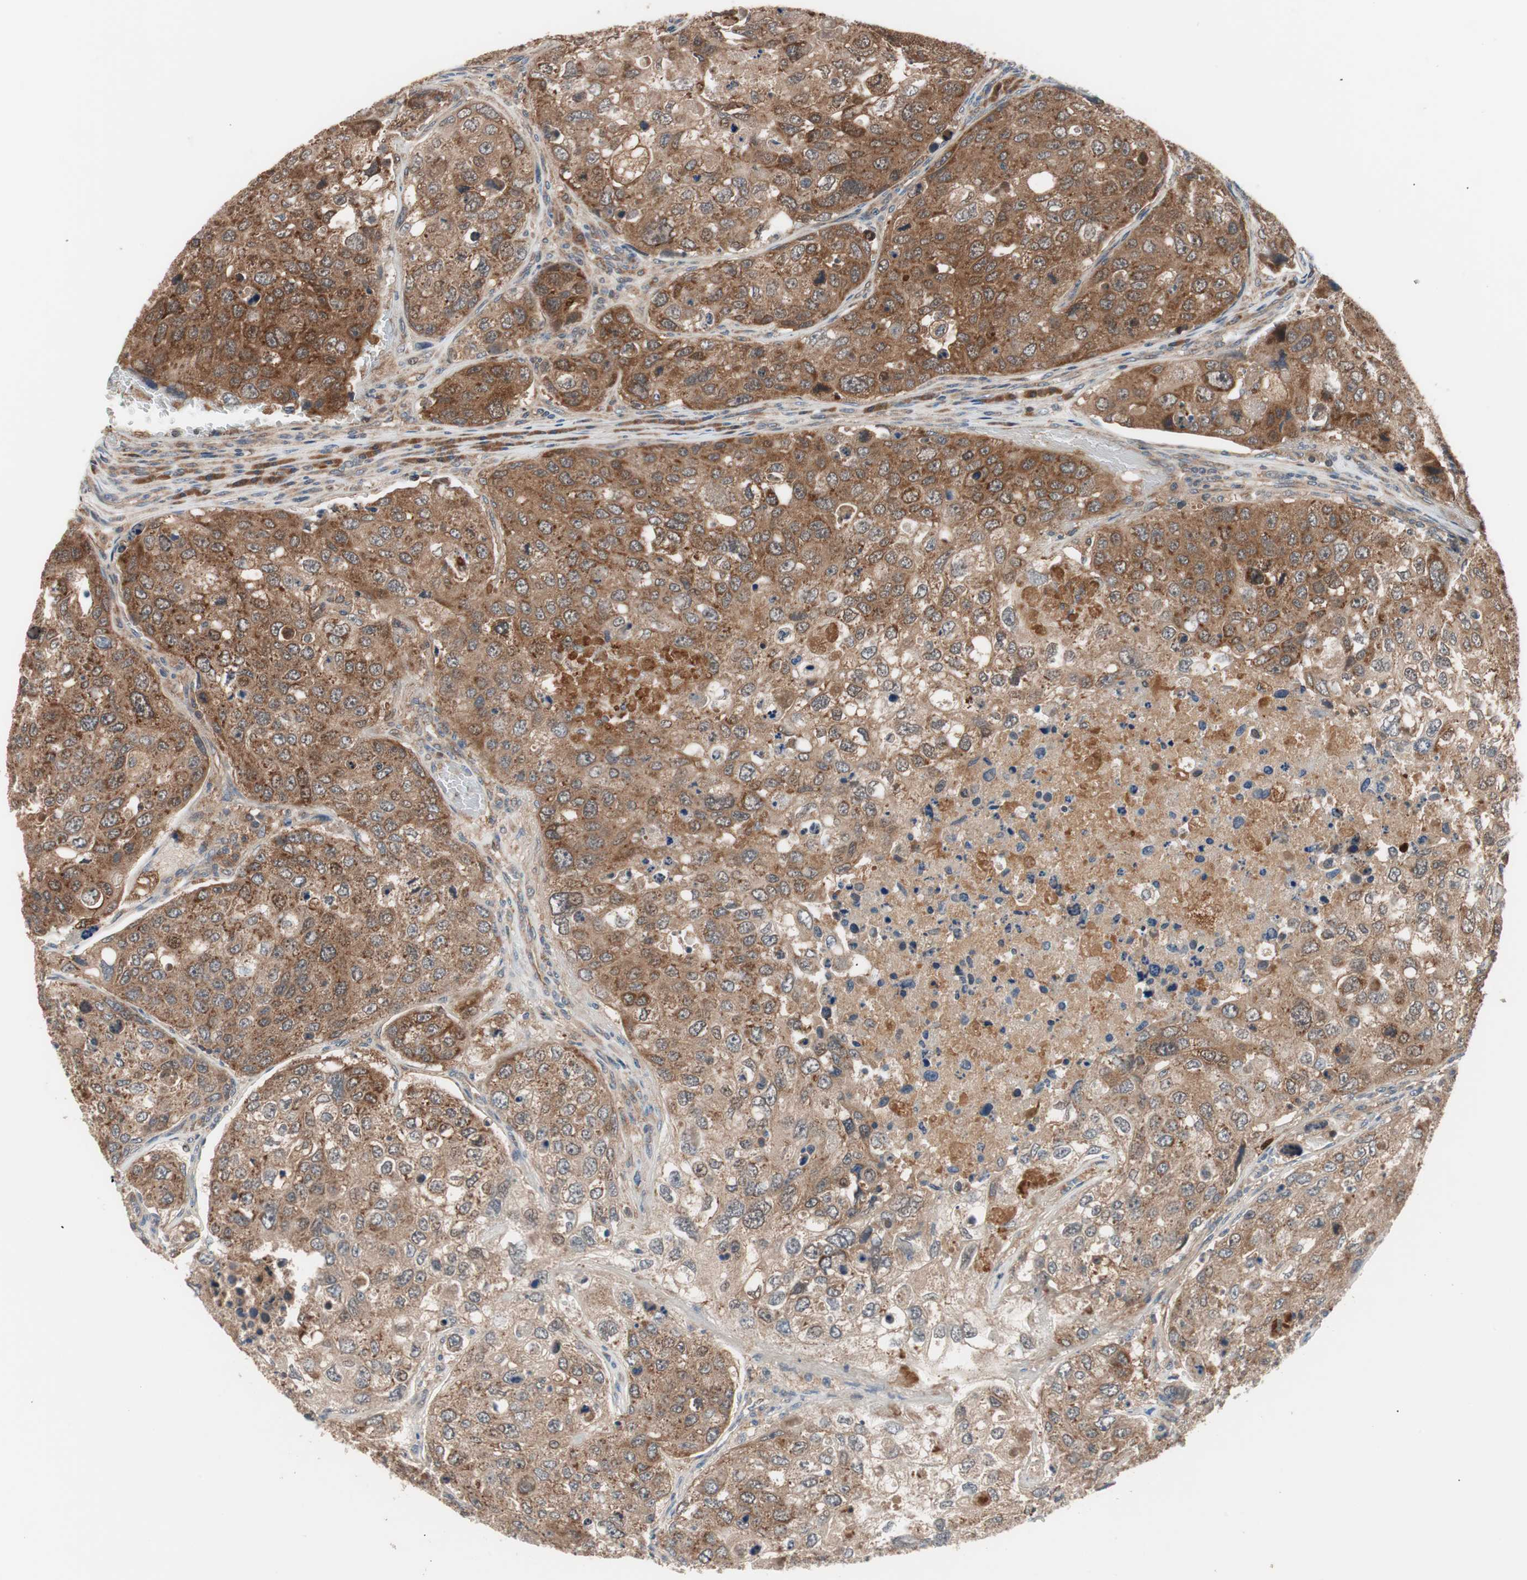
{"staining": {"intensity": "strong", "quantity": ">75%", "location": "cytoplasmic/membranous"}, "tissue": "urothelial cancer", "cell_type": "Tumor cells", "image_type": "cancer", "snomed": [{"axis": "morphology", "description": "Urothelial carcinoma, High grade"}, {"axis": "topography", "description": "Lymph node"}, {"axis": "topography", "description": "Urinary bladder"}], "caption": "Strong cytoplasmic/membranous positivity is present in about >75% of tumor cells in urothelial cancer.", "gene": "HMBS", "patient": {"sex": "male", "age": 51}}